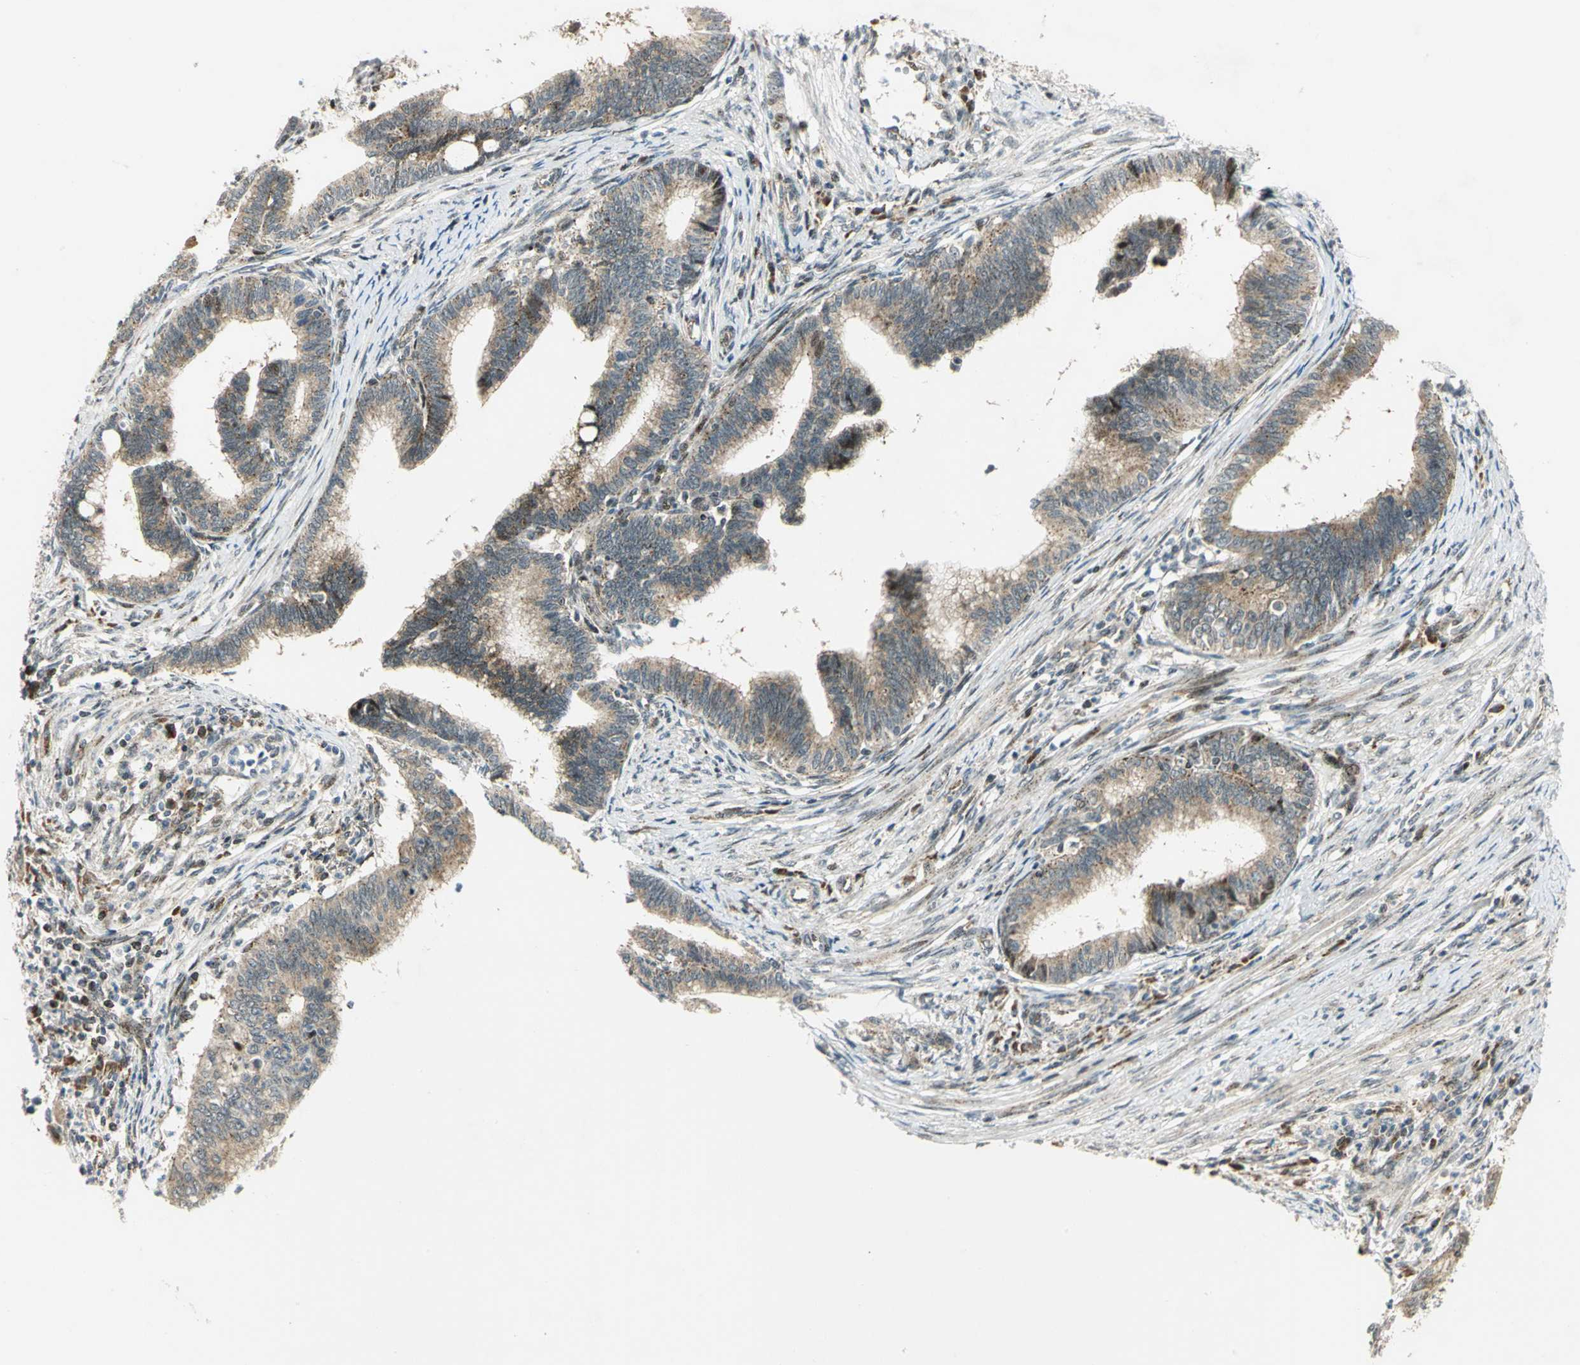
{"staining": {"intensity": "moderate", "quantity": ">75%", "location": "cytoplasmic/membranous"}, "tissue": "cervical cancer", "cell_type": "Tumor cells", "image_type": "cancer", "snomed": [{"axis": "morphology", "description": "Adenocarcinoma, NOS"}, {"axis": "topography", "description": "Cervix"}], "caption": "Cervical adenocarcinoma stained with IHC exhibits moderate cytoplasmic/membranous positivity in about >75% of tumor cells.", "gene": "ATP6V1A", "patient": {"sex": "female", "age": 36}}